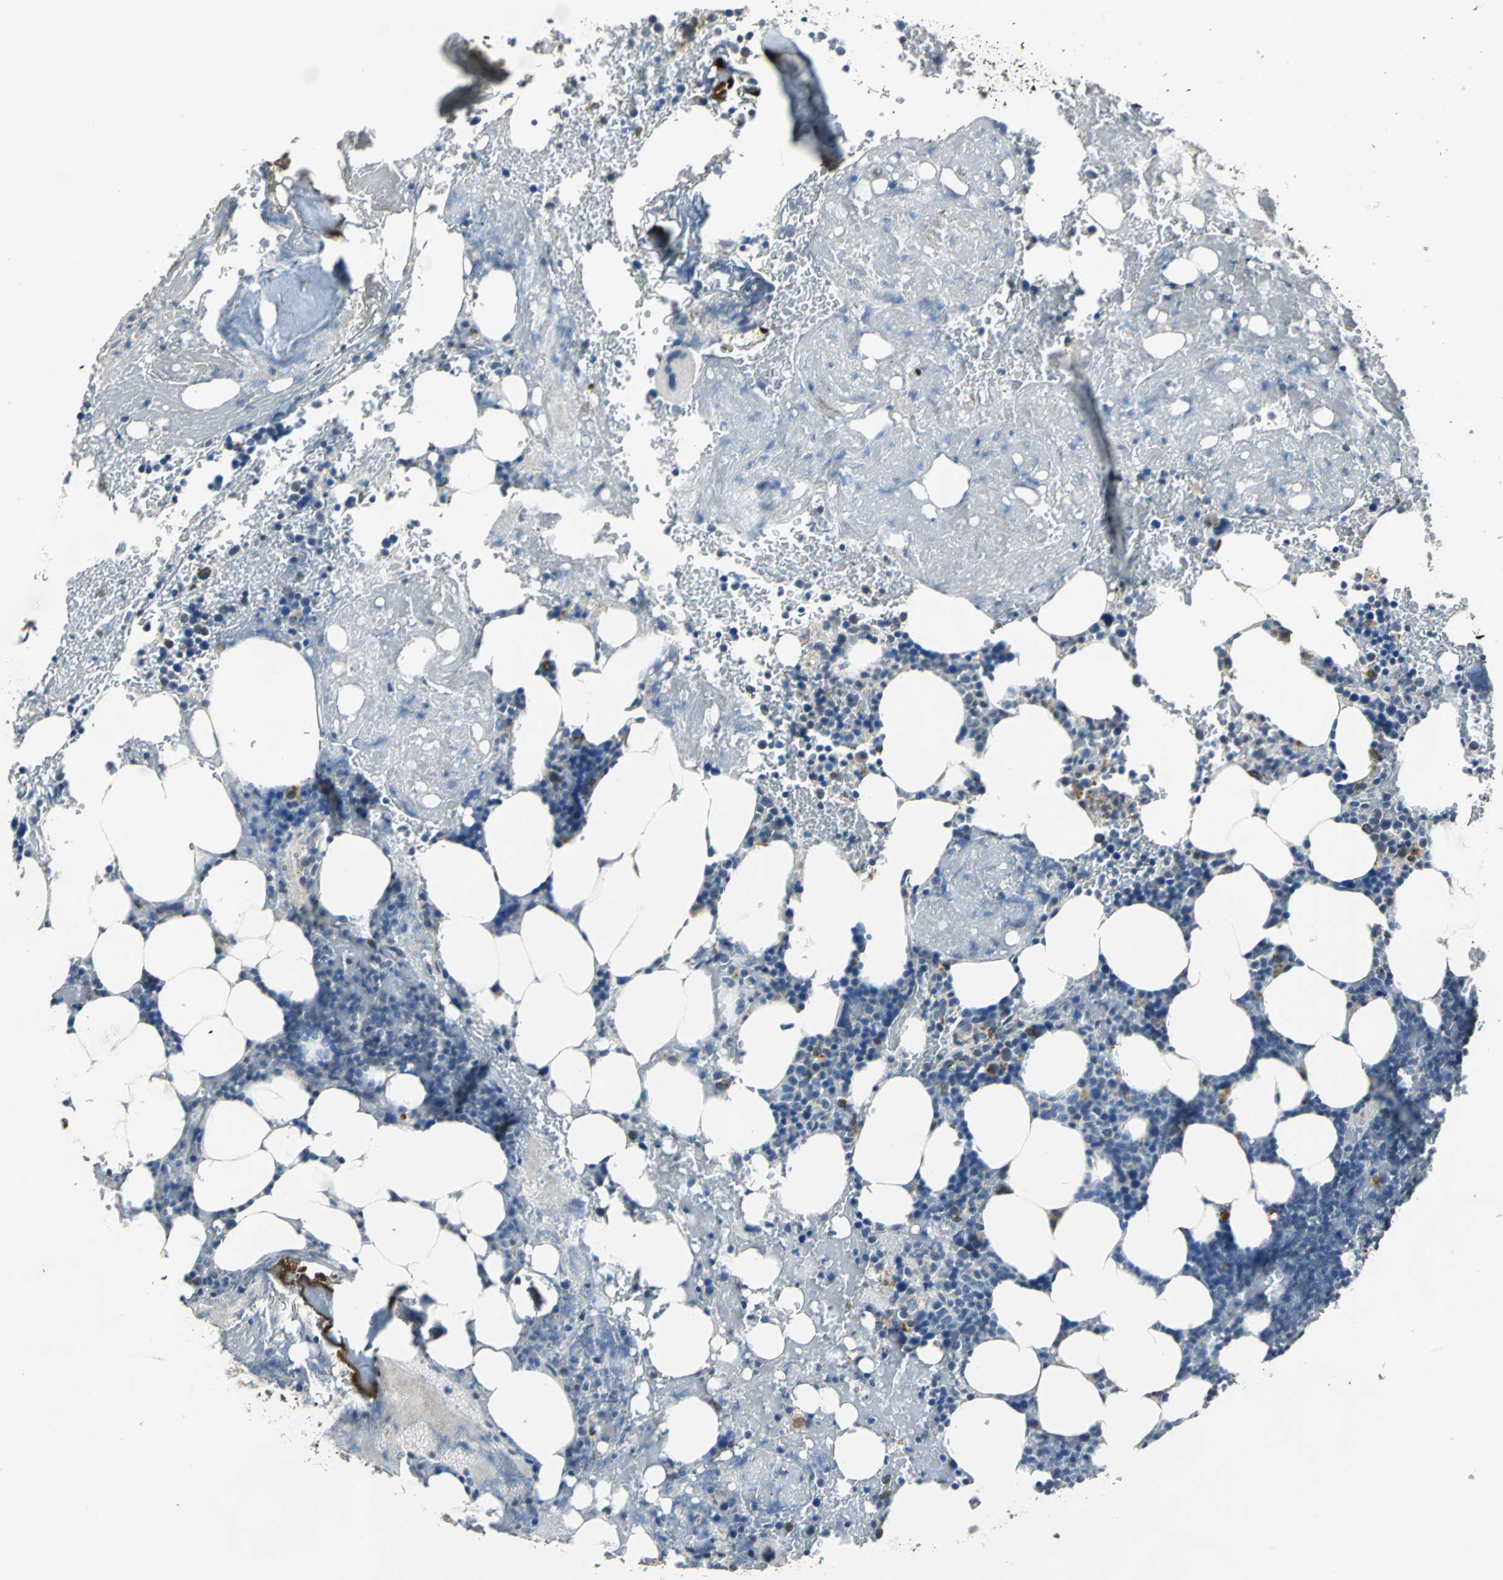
{"staining": {"intensity": "weak", "quantity": "<25%", "location": "cytoplasmic/membranous"}, "tissue": "bone marrow", "cell_type": "Hematopoietic cells", "image_type": "normal", "snomed": [{"axis": "morphology", "description": "Normal tissue, NOS"}, {"axis": "topography", "description": "Bone marrow"}], "caption": "IHC of normal human bone marrow reveals no staining in hematopoietic cells. (Brightfield microscopy of DAB immunohistochemistry (IHC) at high magnification).", "gene": "OCLN", "patient": {"sex": "female", "age": 73}}